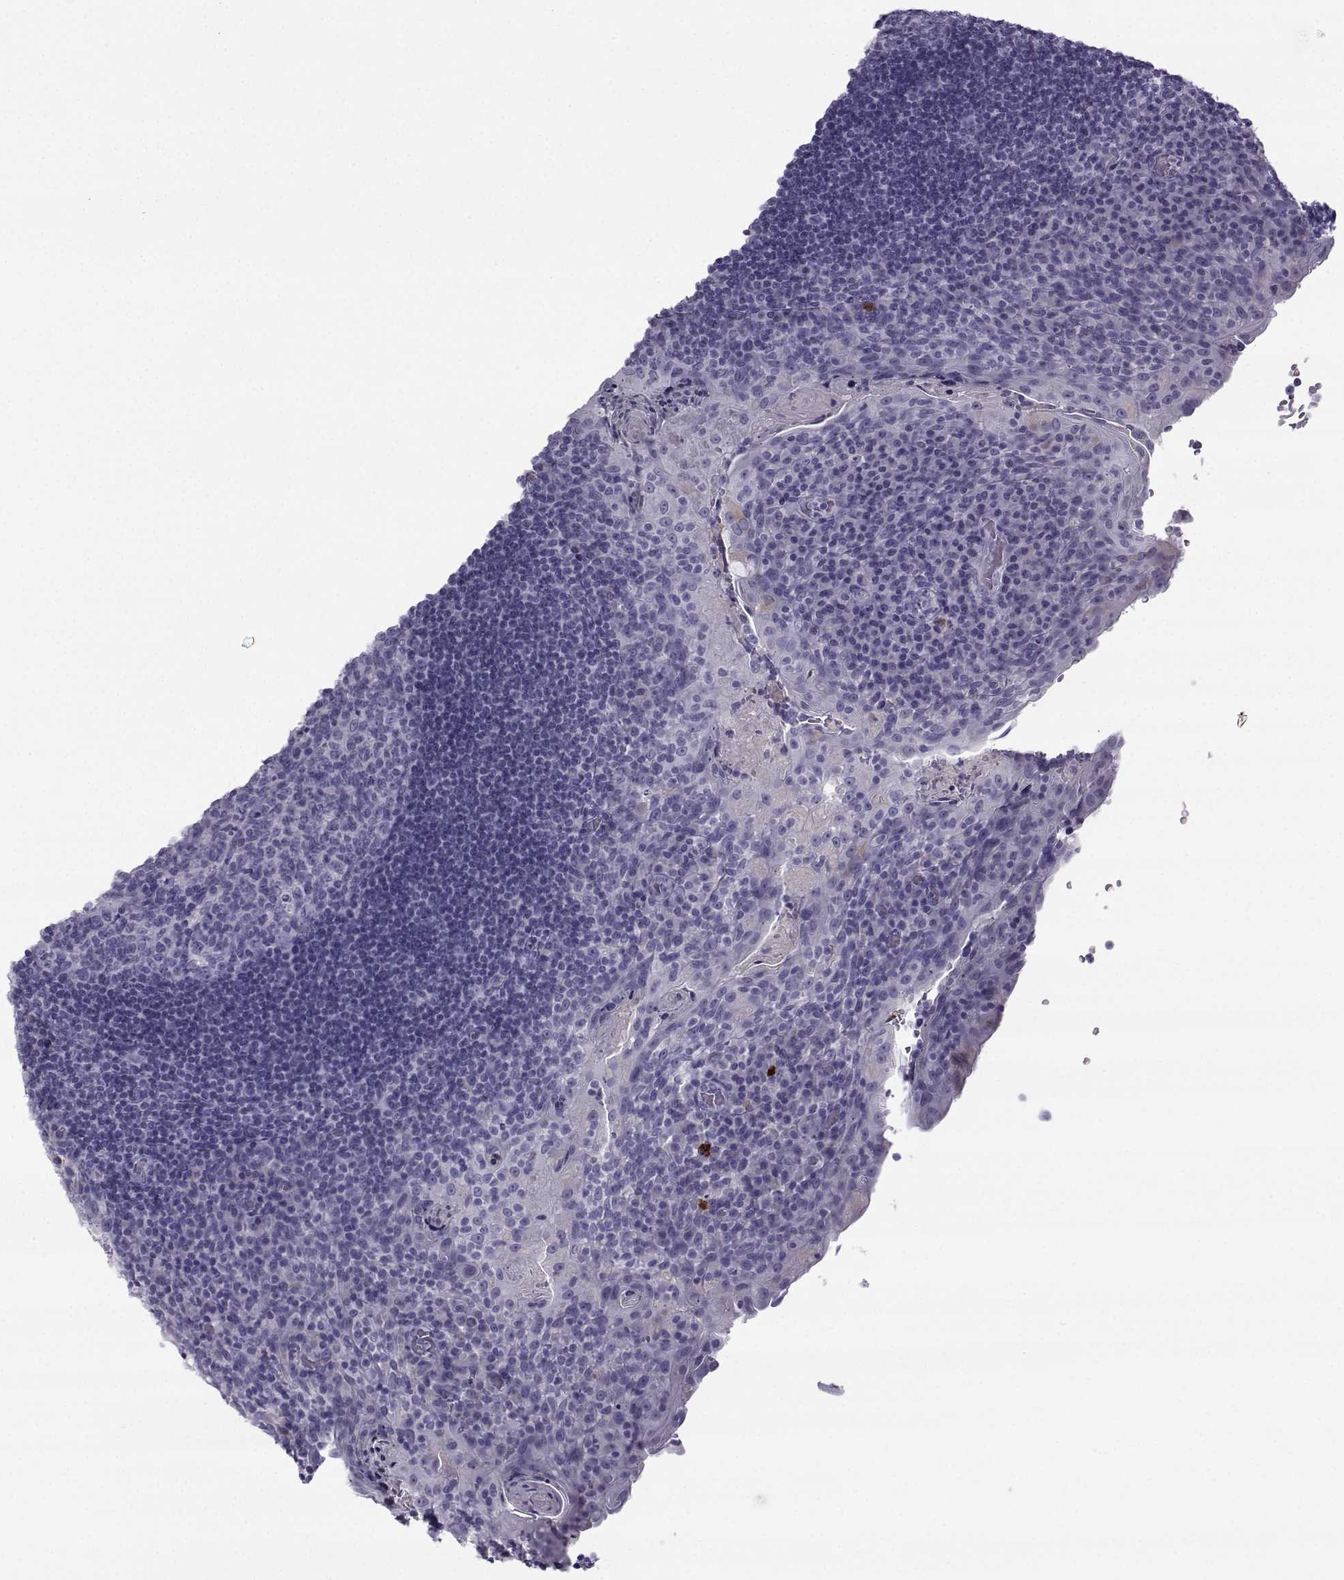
{"staining": {"intensity": "negative", "quantity": "none", "location": "none"}, "tissue": "tonsil", "cell_type": "Germinal center cells", "image_type": "normal", "snomed": [{"axis": "morphology", "description": "Normal tissue, NOS"}, {"axis": "topography", "description": "Tonsil"}], "caption": "A high-resolution image shows immunohistochemistry staining of normal tonsil, which shows no significant expression in germinal center cells.", "gene": "ARMC2", "patient": {"sex": "male", "age": 17}}